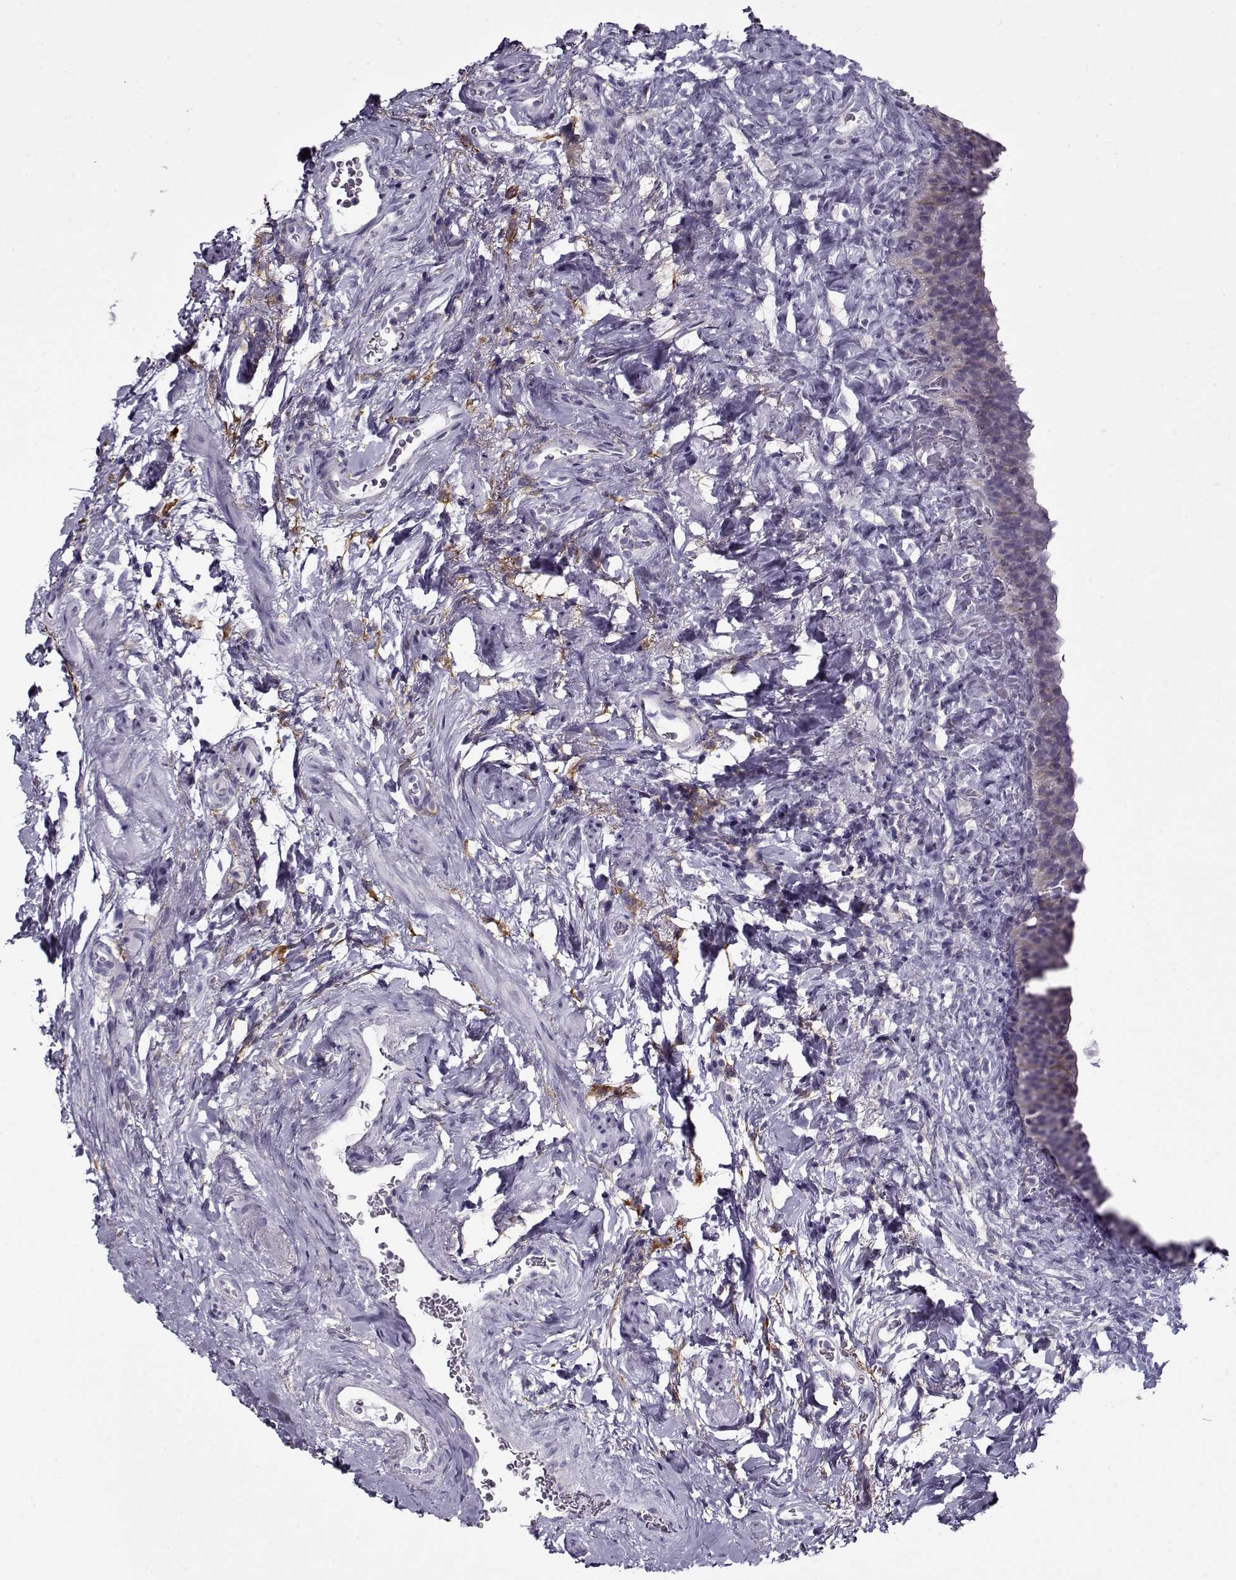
{"staining": {"intensity": "weak", "quantity": "25%-75%", "location": "cytoplasmic/membranous"}, "tissue": "urinary bladder", "cell_type": "Urothelial cells", "image_type": "normal", "snomed": [{"axis": "morphology", "description": "Normal tissue, NOS"}, {"axis": "topography", "description": "Urinary bladder"}], "caption": "This histopathology image reveals benign urinary bladder stained with immunohistochemistry (IHC) to label a protein in brown. The cytoplasmic/membranous of urothelial cells show weak positivity for the protein. Nuclei are counter-stained blue.", "gene": "PP2D1", "patient": {"sex": "male", "age": 76}}